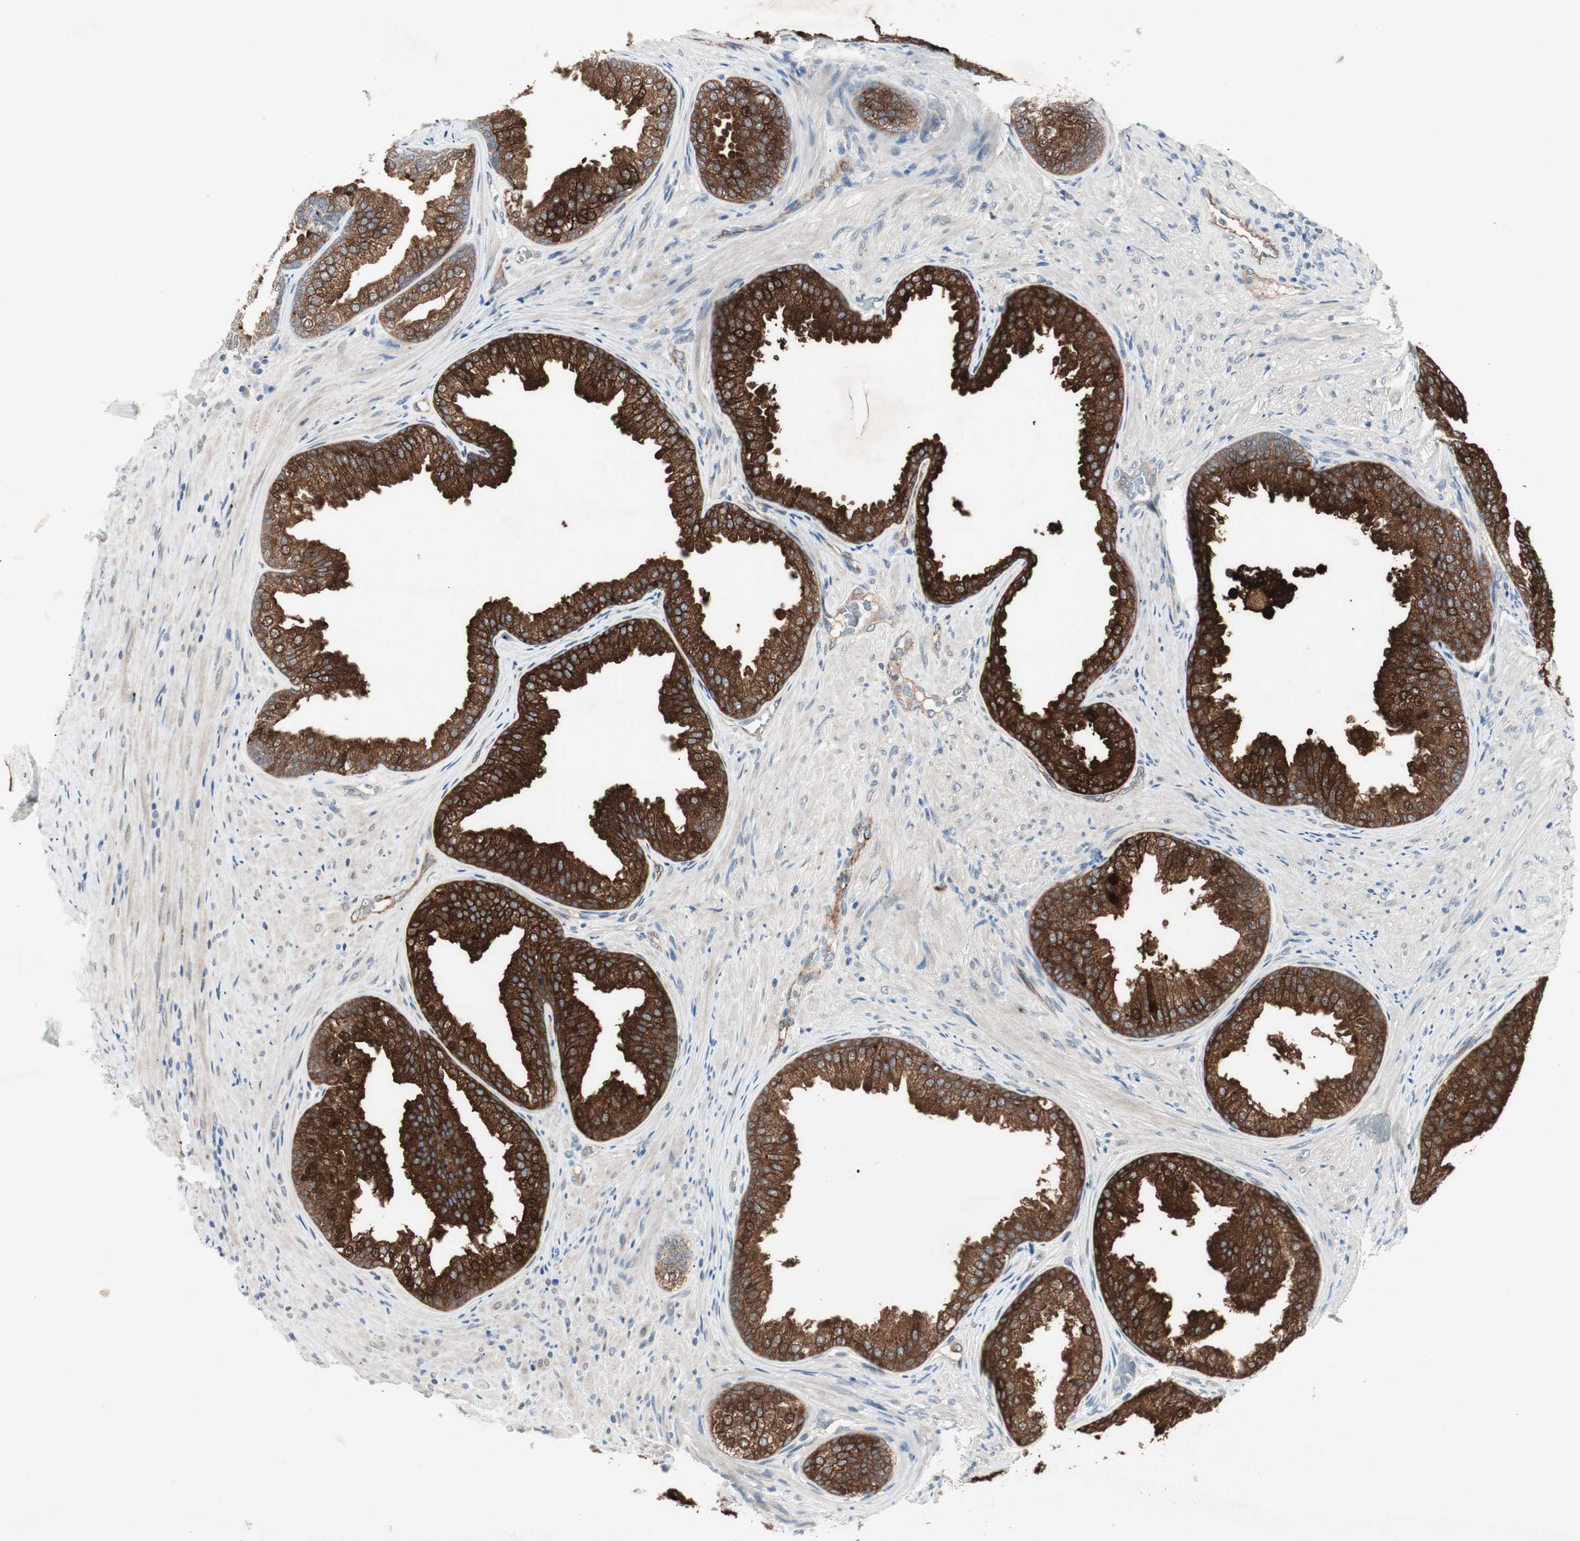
{"staining": {"intensity": "strong", "quantity": ">75%", "location": "cytoplasmic/membranous"}, "tissue": "prostate", "cell_type": "Glandular cells", "image_type": "normal", "snomed": [{"axis": "morphology", "description": "Normal tissue, NOS"}, {"axis": "topography", "description": "Prostate"}], "caption": "A high amount of strong cytoplasmic/membranous positivity is appreciated in approximately >75% of glandular cells in benign prostate.", "gene": "FGFR4", "patient": {"sex": "male", "age": 76}}